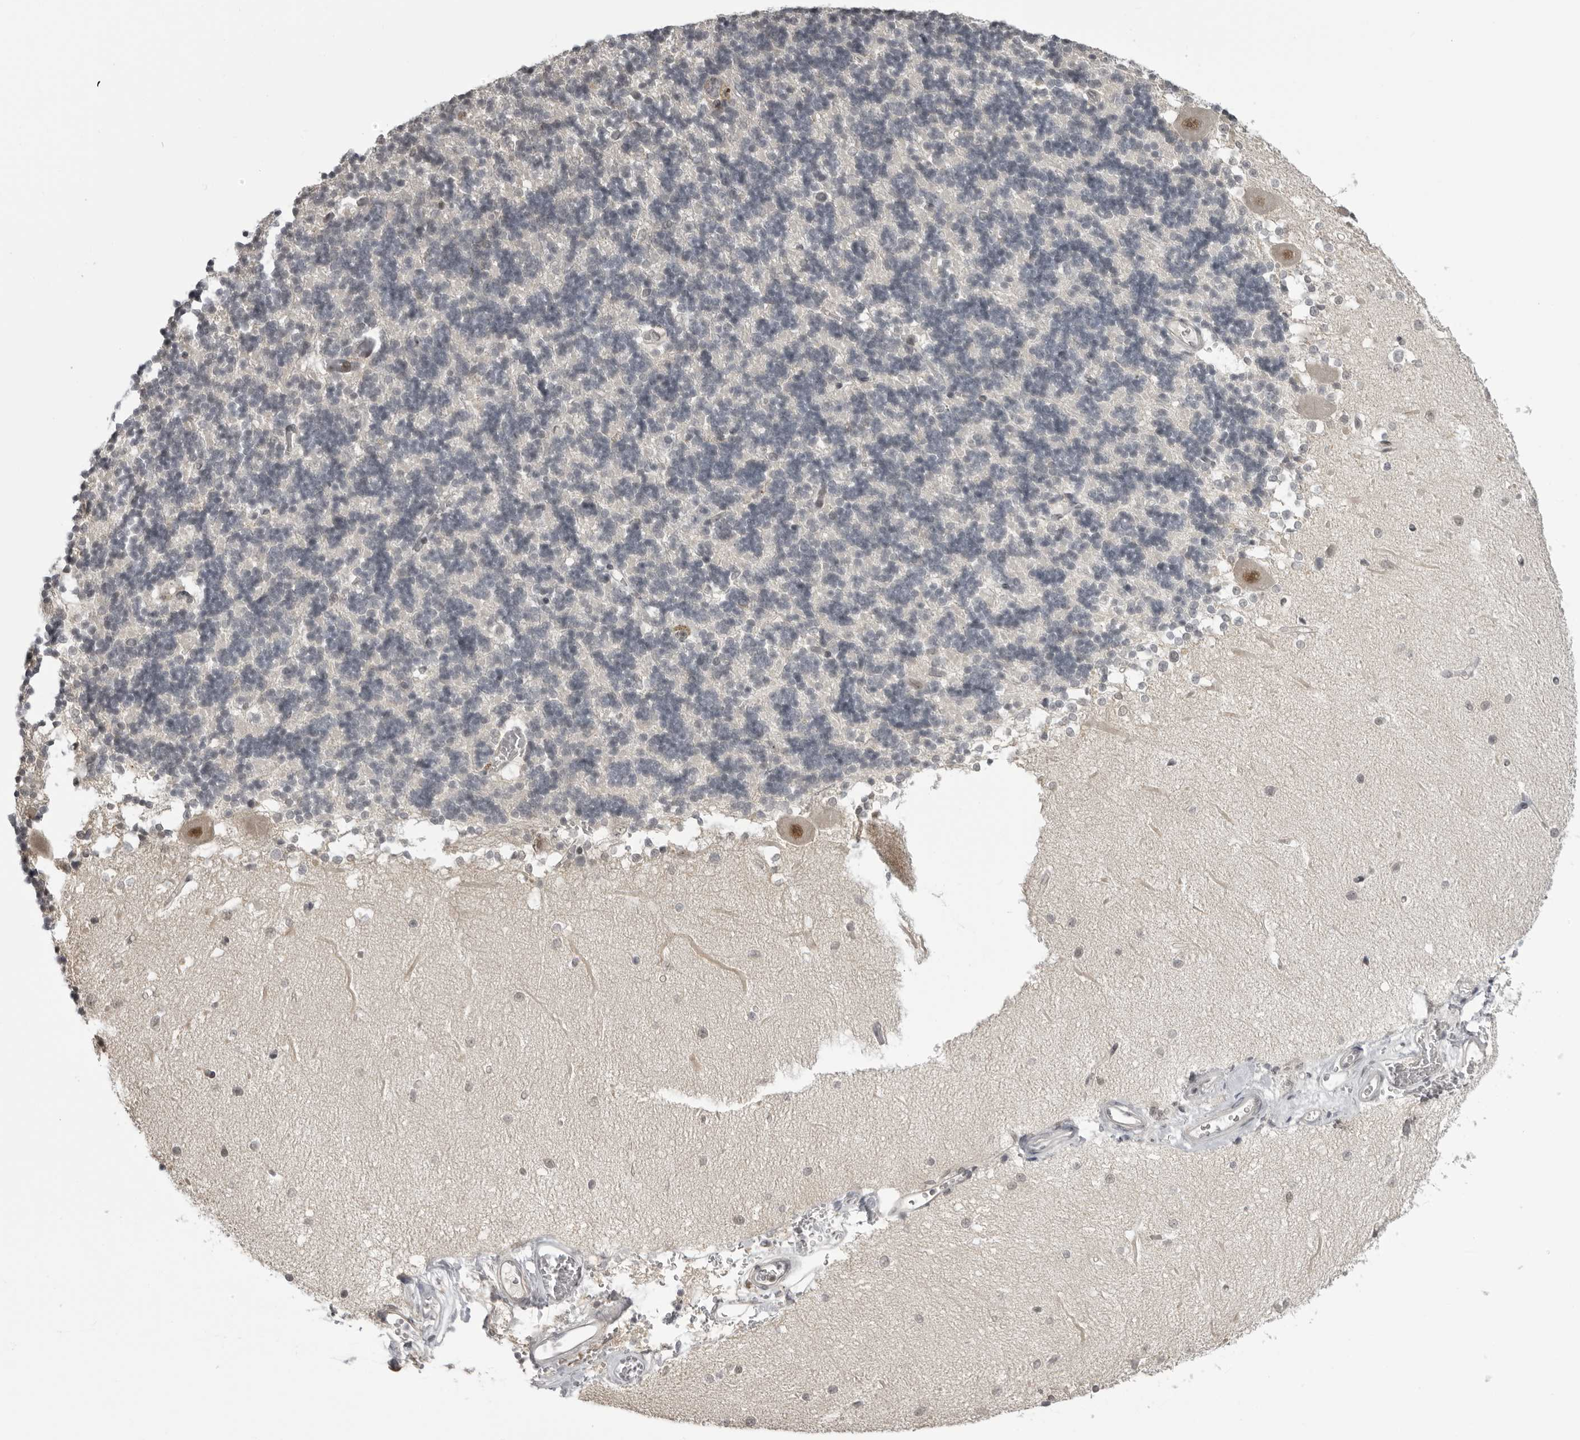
{"staining": {"intensity": "negative", "quantity": "none", "location": "none"}, "tissue": "cerebellum", "cell_type": "Cells in granular layer", "image_type": "normal", "snomed": [{"axis": "morphology", "description": "Normal tissue, NOS"}, {"axis": "topography", "description": "Cerebellum"}], "caption": "DAB immunohistochemical staining of unremarkable human cerebellum displays no significant staining in cells in granular layer.", "gene": "PDCL3", "patient": {"sex": "male", "age": 37}}